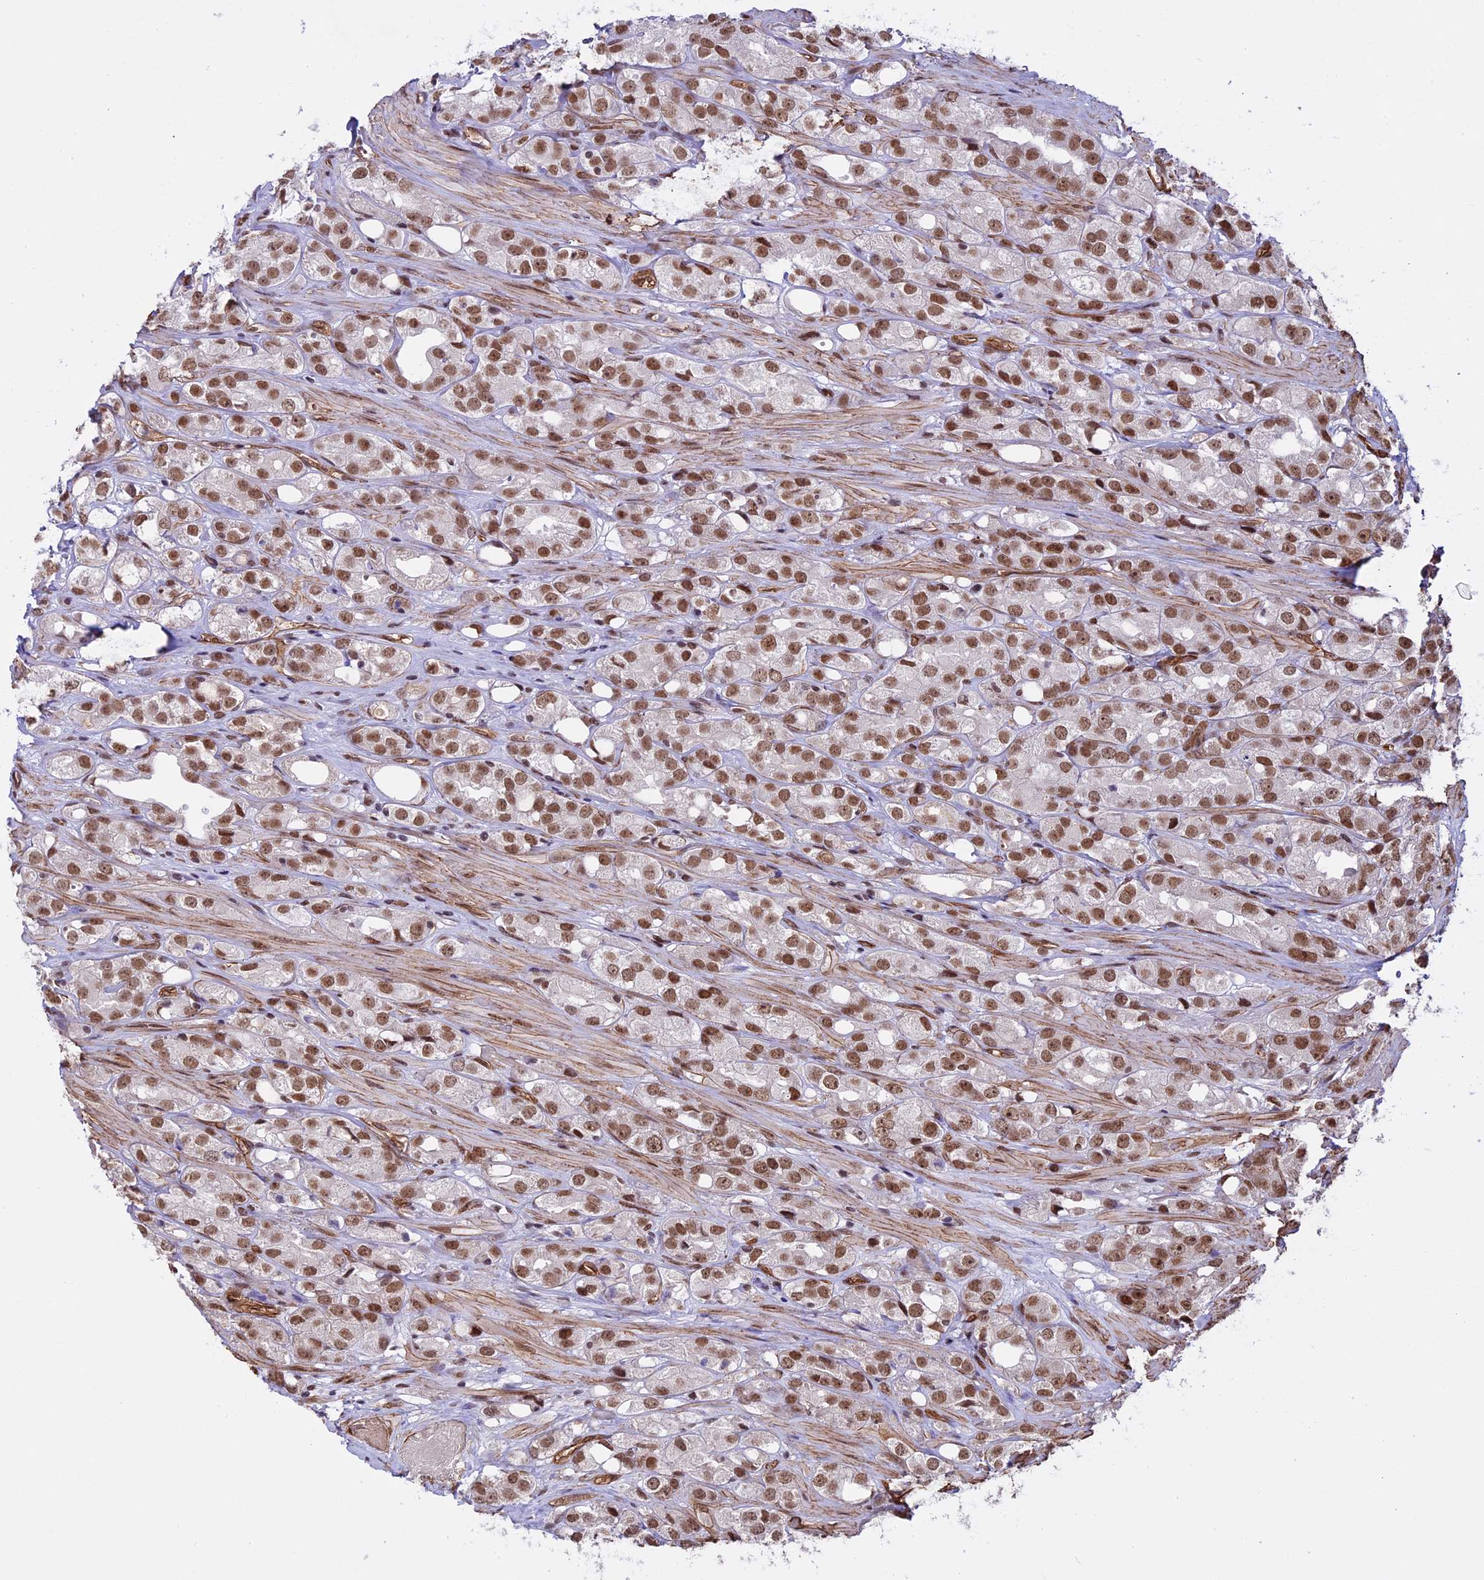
{"staining": {"intensity": "moderate", "quantity": ">75%", "location": "nuclear"}, "tissue": "prostate cancer", "cell_type": "Tumor cells", "image_type": "cancer", "snomed": [{"axis": "morphology", "description": "Adenocarcinoma, NOS"}, {"axis": "topography", "description": "Prostate"}], "caption": "Human prostate cancer (adenocarcinoma) stained with a protein marker reveals moderate staining in tumor cells.", "gene": "MPHOSPH8", "patient": {"sex": "male", "age": 79}}